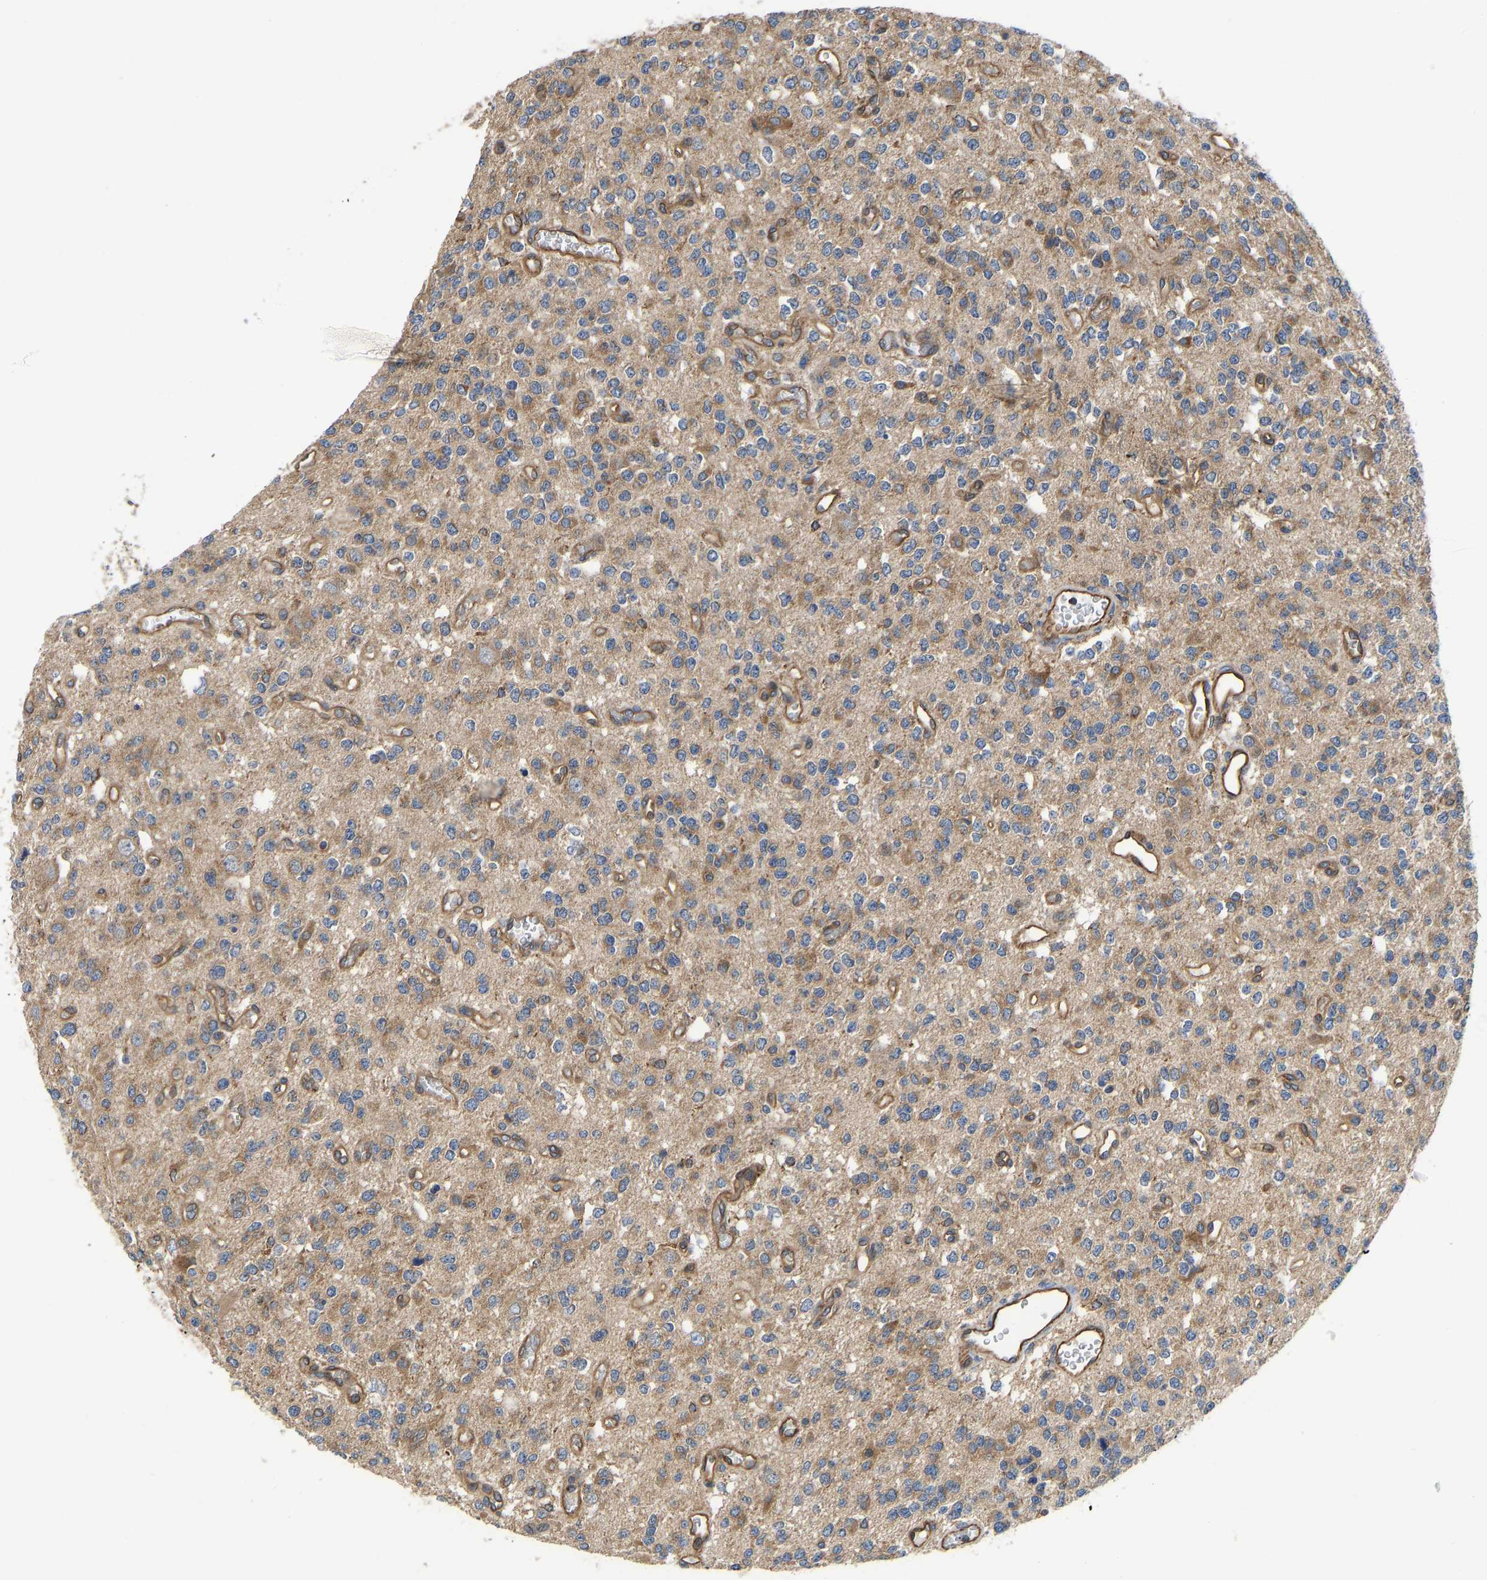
{"staining": {"intensity": "moderate", "quantity": ">75%", "location": "cytoplasmic/membranous"}, "tissue": "glioma", "cell_type": "Tumor cells", "image_type": "cancer", "snomed": [{"axis": "morphology", "description": "Glioma, malignant, Low grade"}, {"axis": "topography", "description": "Brain"}], "caption": "Tumor cells display medium levels of moderate cytoplasmic/membranous positivity in approximately >75% of cells in human glioma.", "gene": "FLNB", "patient": {"sex": "male", "age": 38}}